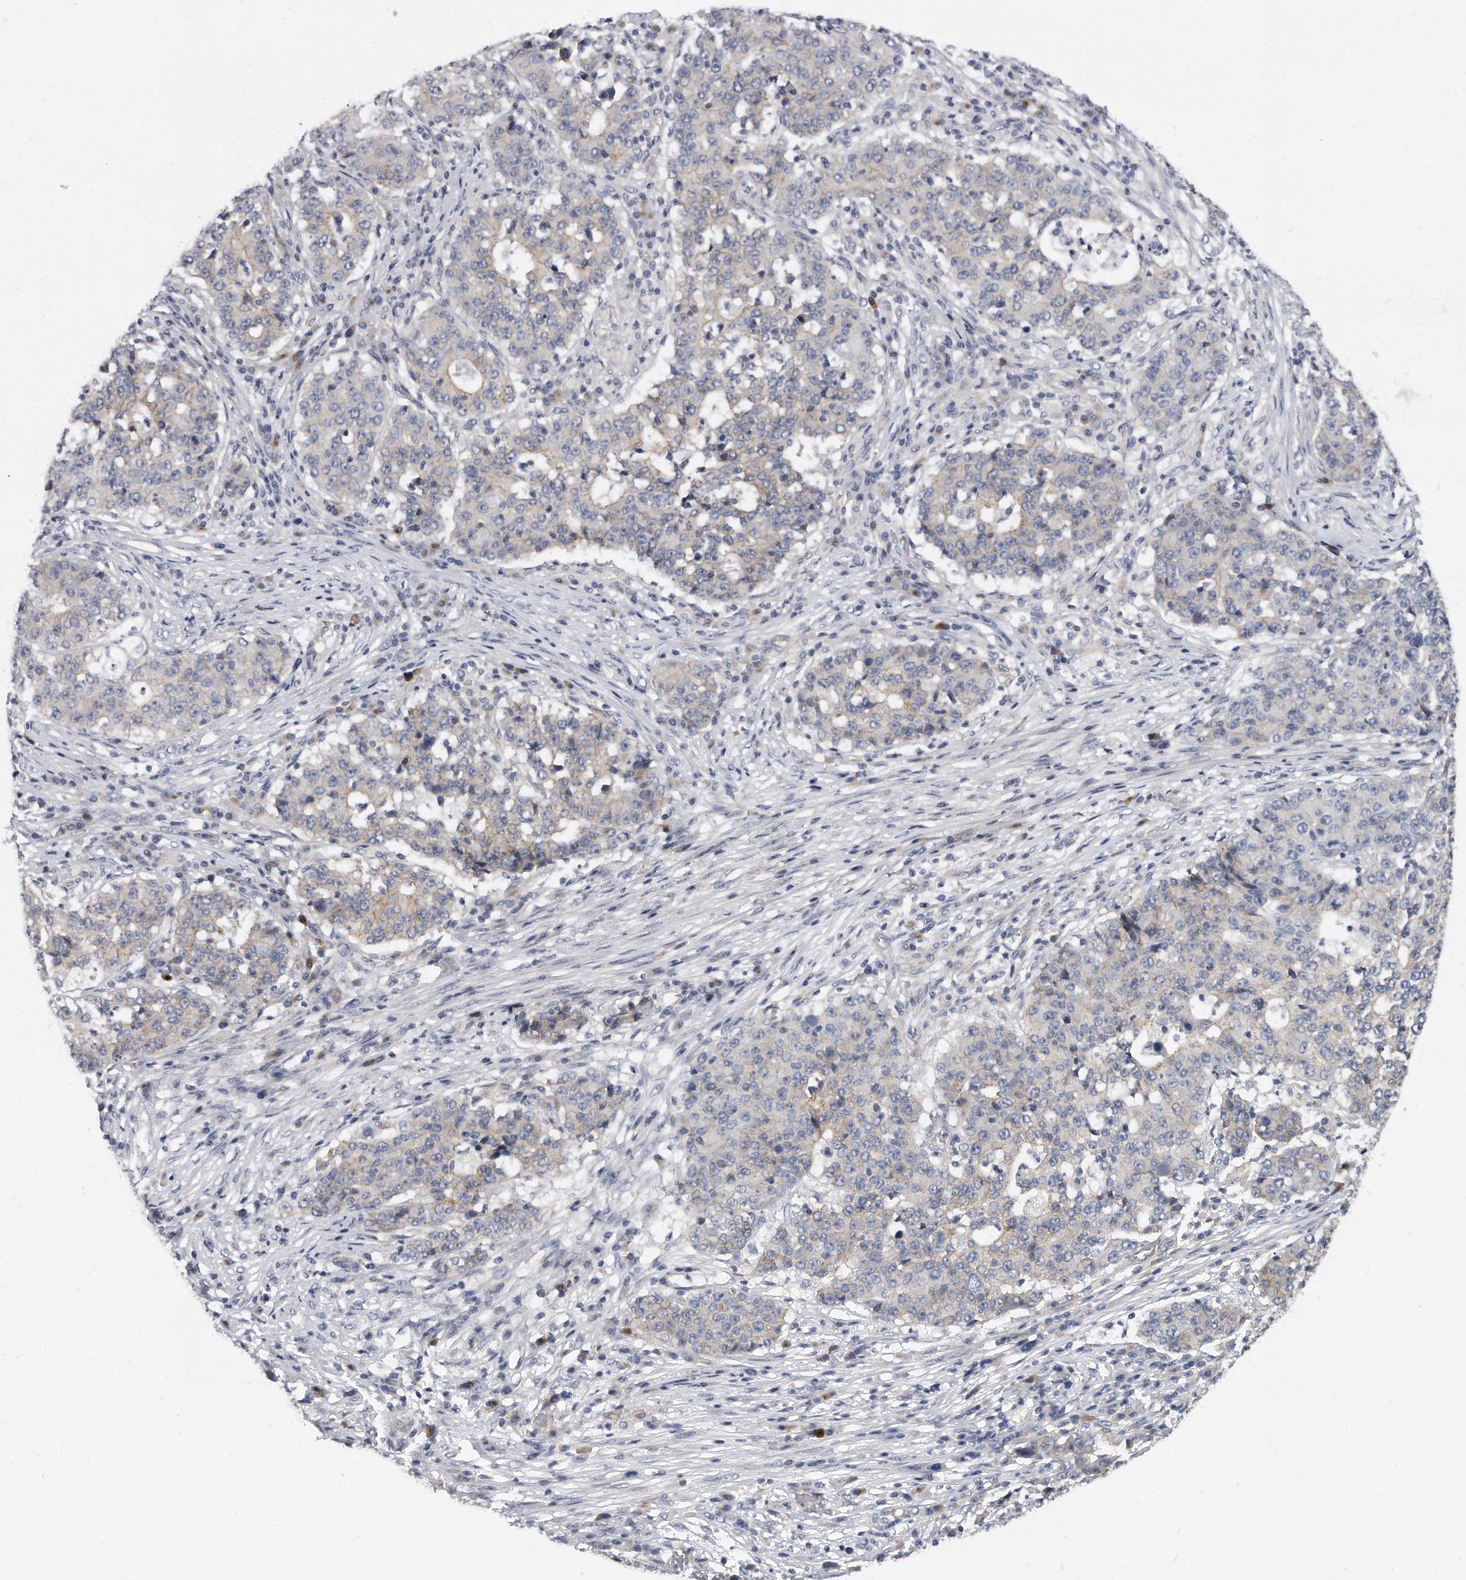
{"staining": {"intensity": "negative", "quantity": "none", "location": "none"}, "tissue": "stomach cancer", "cell_type": "Tumor cells", "image_type": "cancer", "snomed": [{"axis": "morphology", "description": "Adenocarcinoma, NOS"}, {"axis": "topography", "description": "Stomach"}], "caption": "Photomicrograph shows no protein positivity in tumor cells of adenocarcinoma (stomach) tissue.", "gene": "PLEKHA6", "patient": {"sex": "male", "age": 59}}